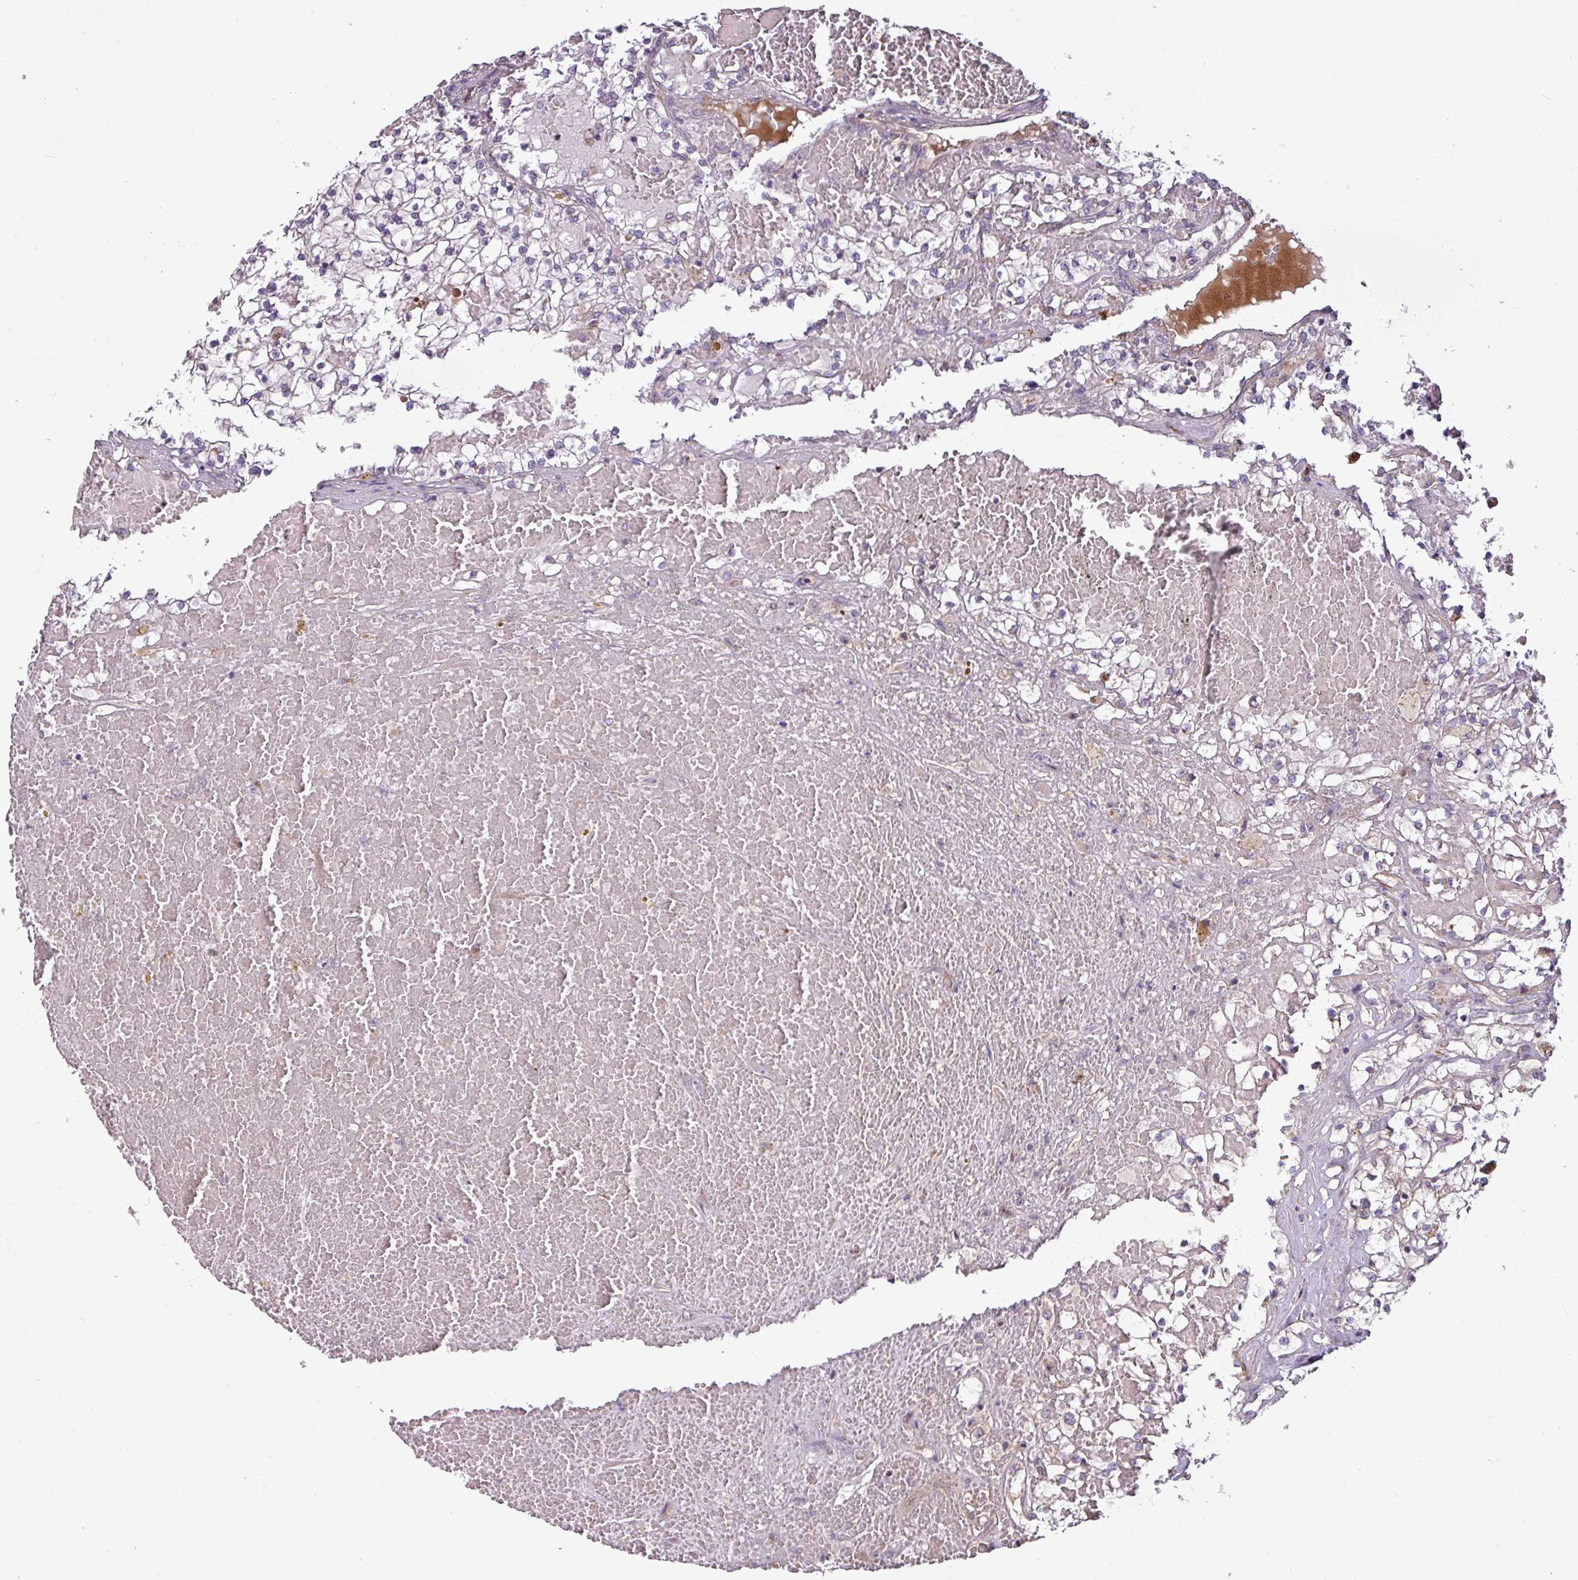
{"staining": {"intensity": "weak", "quantity": "<25%", "location": "cytoplasmic/membranous"}, "tissue": "renal cancer", "cell_type": "Tumor cells", "image_type": "cancer", "snomed": [{"axis": "morphology", "description": "Normal tissue, NOS"}, {"axis": "morphology", "description": "Adenocarcinoma, NOS"}, {"axis": "topography", "description": "Kidney"}], "caption": "An immunohistochemistry (IHC) histopathology image of renal cancer is shown. There is no staining in tumor cells of renal cancer.", "gene": "PAPLN", "patient": {"sex": "male", "age": 68}}